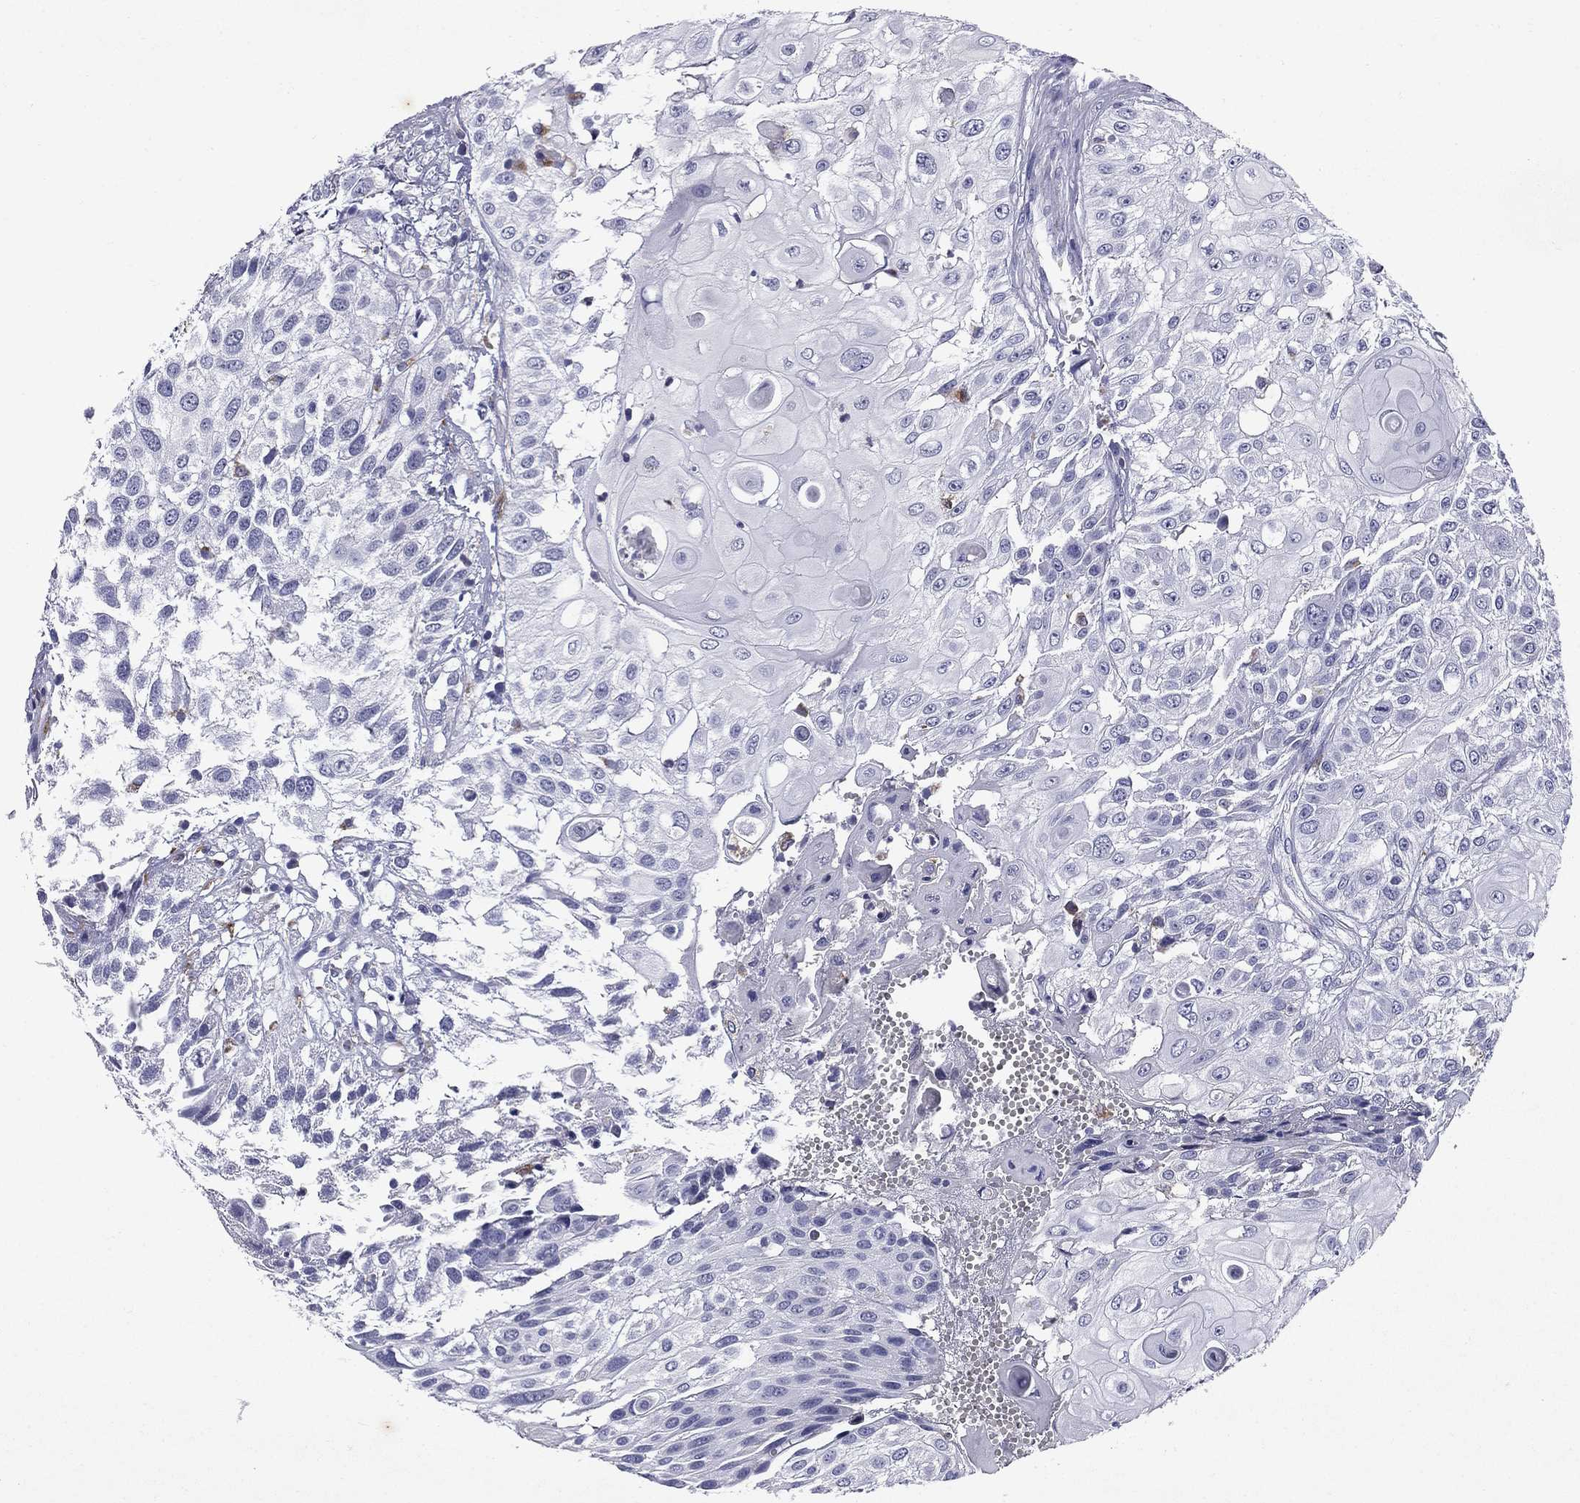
{"staining": {"intensity": "negative", "quantity": "none", "location": "none"}, "tissue": "urothelial cancer", "cell_type": "Tumor cells", "image_type": "cancer", "snomed": [{"axis": "morphology", "description": "Urothelial carcinoma, High grade"}, {"axis": "topography", "description": "Urinary bladder"}], "caption": "There is no significant positivity in tumor cells of high-grade urothelial carcinoma. Brightfield microscopy of immunohistochemistry (IHC) stained with DAB (3,3'-diaminobenzidine) (brown) and hematoxylin (blue), captured at high magnification.", "gene": "MADCAM1", "patient": {"sex": "female", "age": 79}}